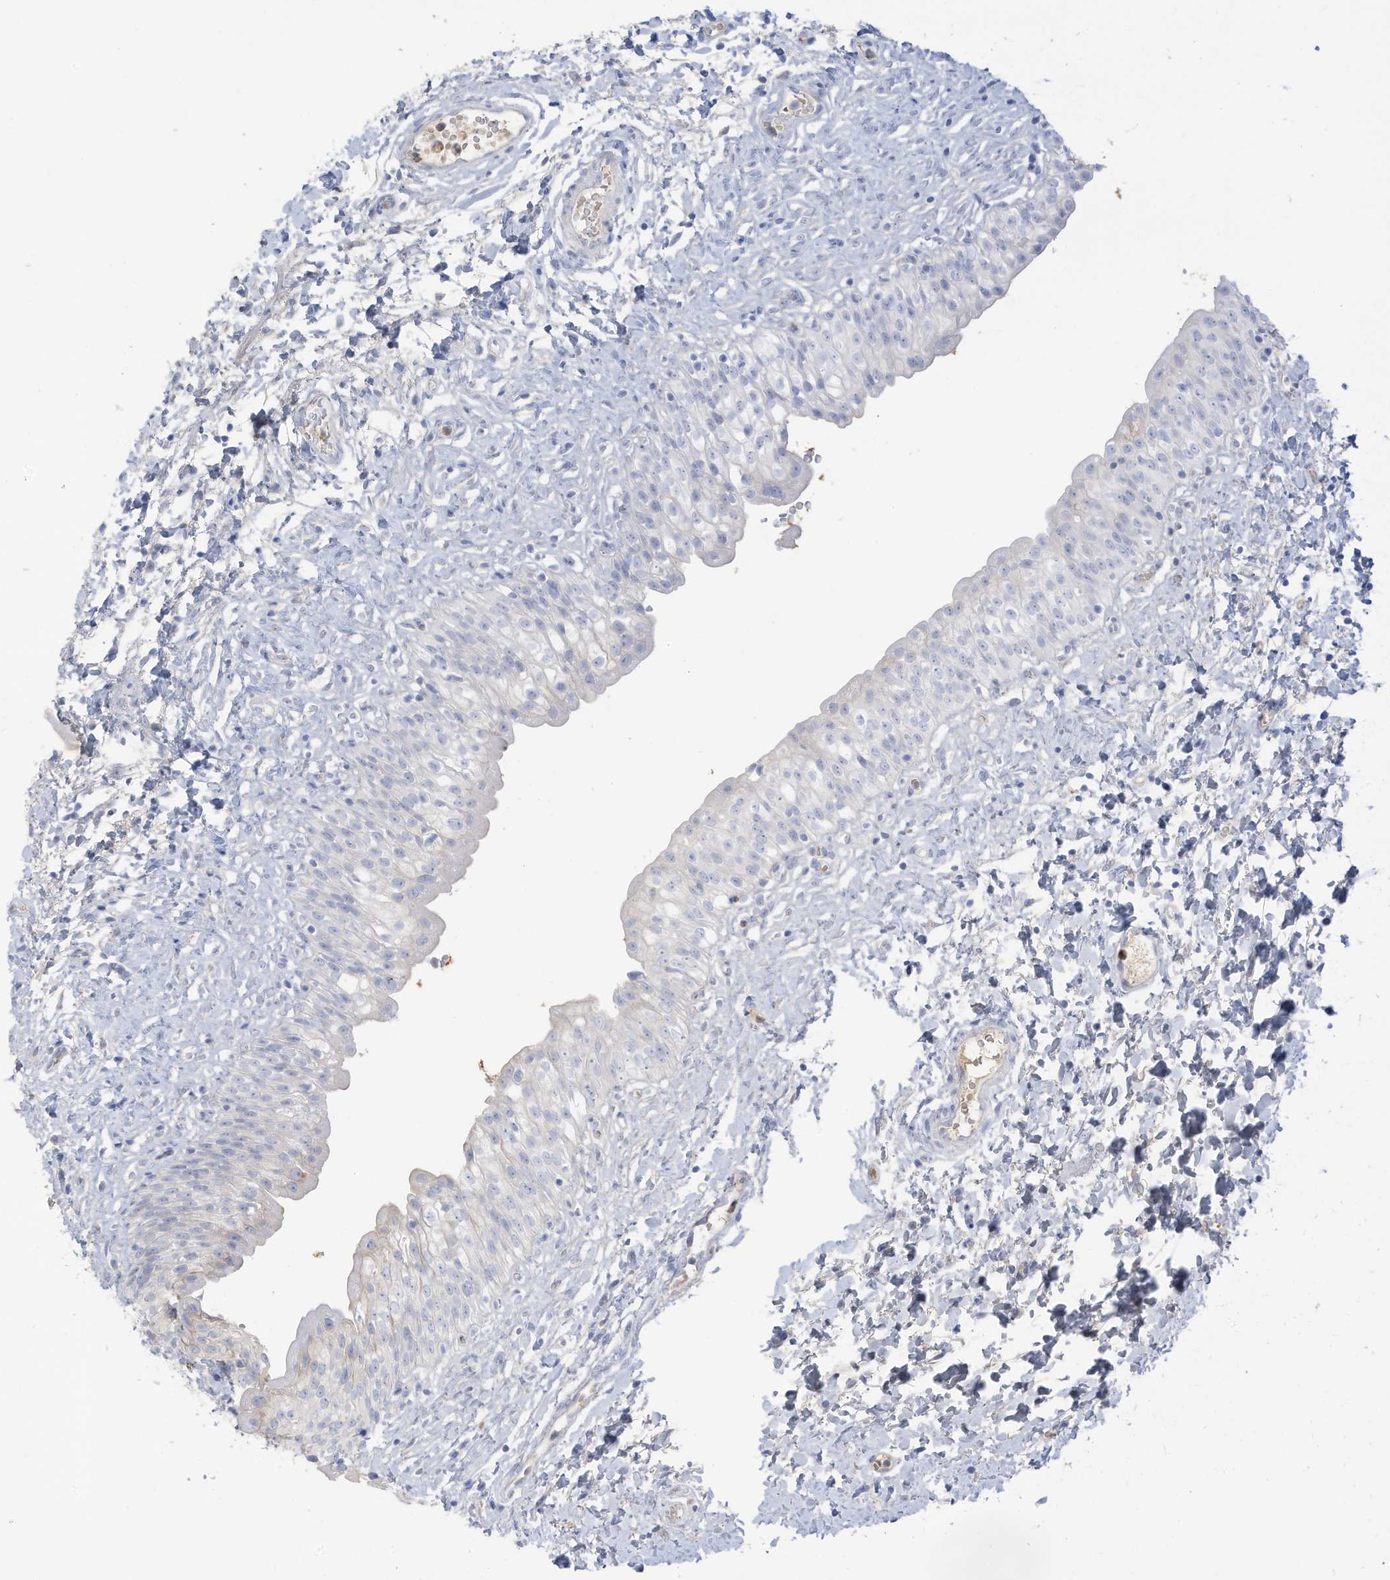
{"staining": {"intensity": "negative", "quantity": "none", "location": "none"}, "tissue": "urinary bladder", "cell_type": "Urothelial cells", "image_type": "normal", "snomed": [{"axis": "morphology", "description": "Normal tissue, NOS"}, {"axis": "topography", "description": "Urinary bladder"}], "caption": "Immunohistochemical staining of unremarkable urinary bladder reveals no significant expression in urothelial cells. Brightfield microscopy of IHC stained with DAB (3,3'-diaminobenzidine) (brown) and hematoxylin (blue), captured at high magnification.", "gene": "HSD17B13", "patient": {"sex": "male", "age": 51}}